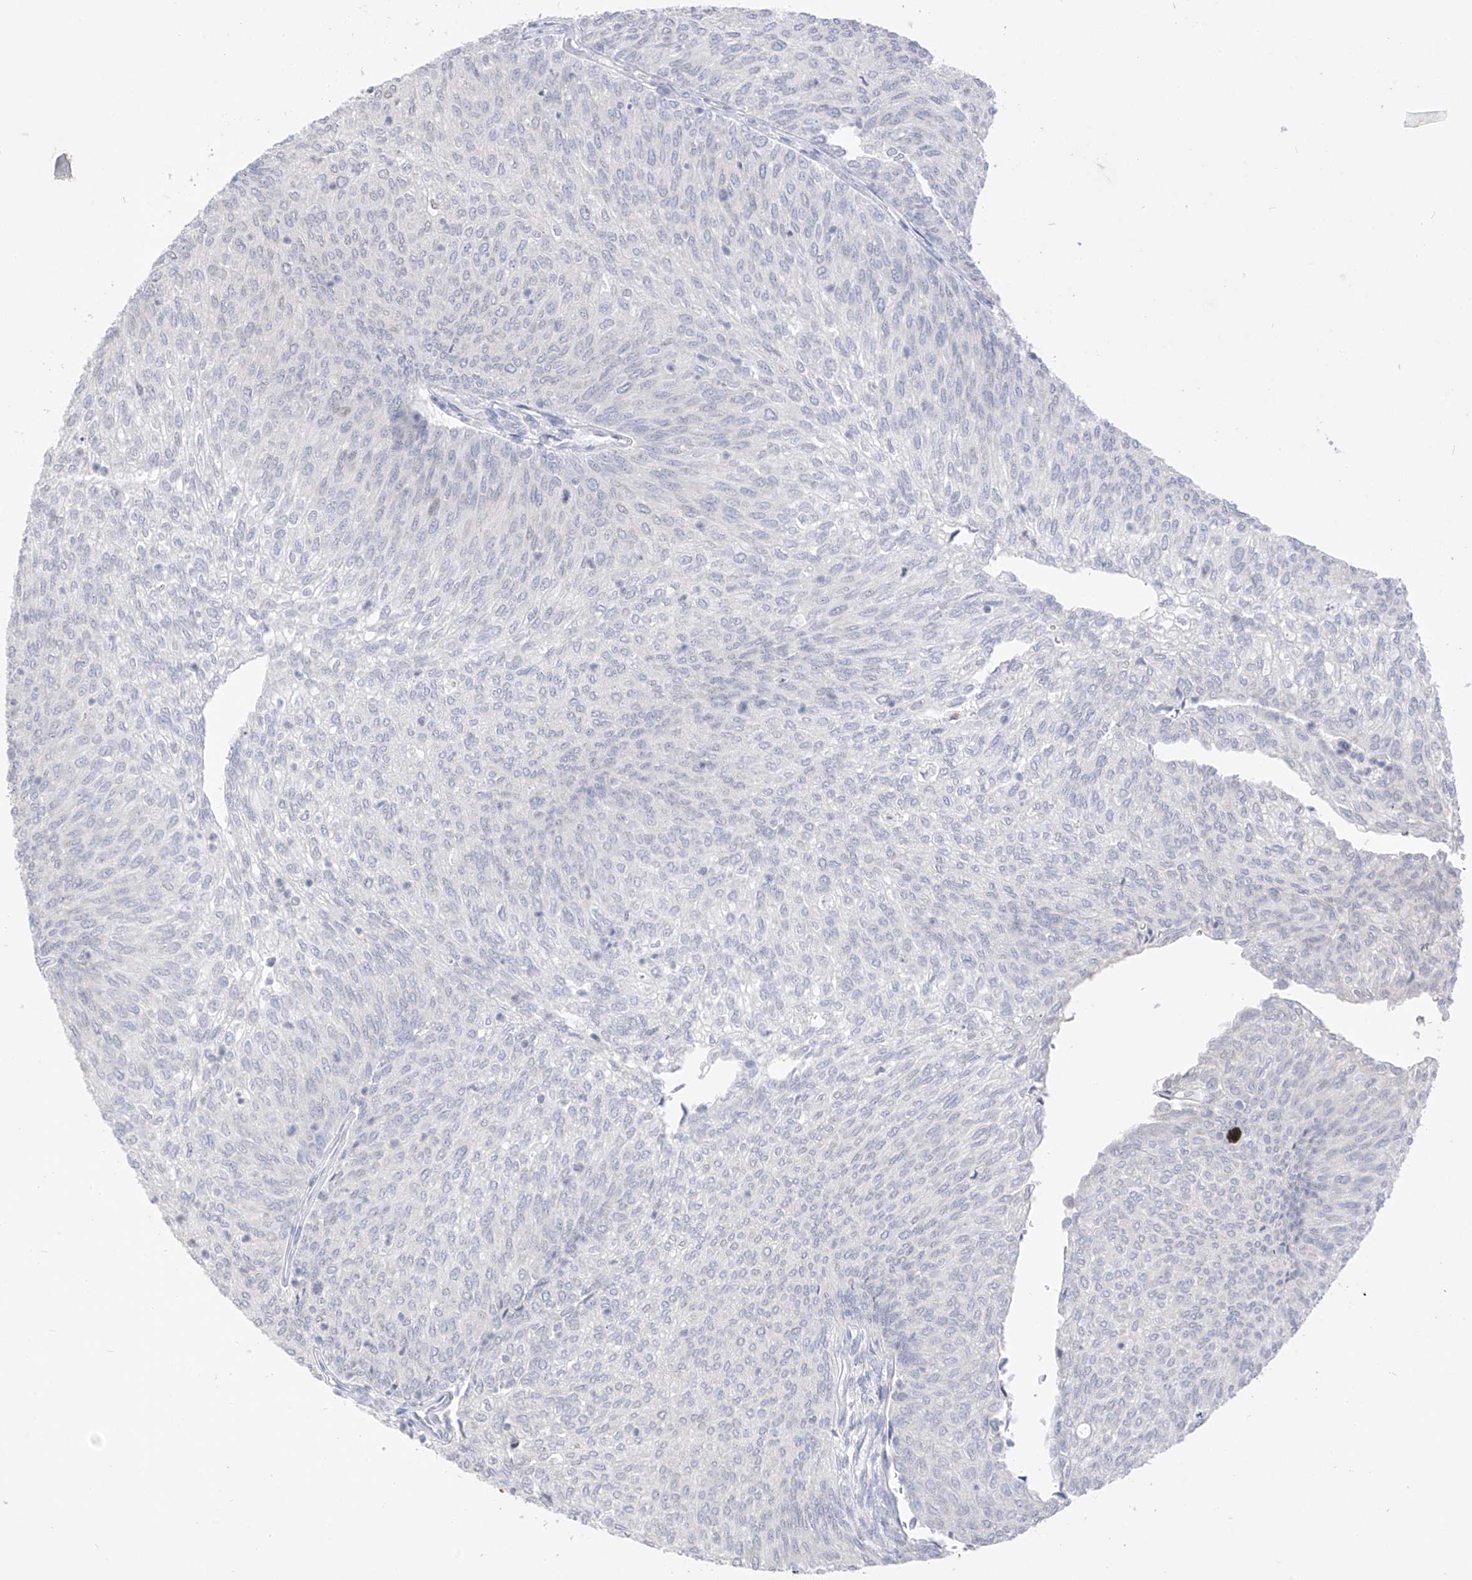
{"staining": {"intensity": "negative", "quantity": "none", "location": "none"}, "tissue": "urothelial cancer", "cell_type": "Tumor cells", "image_type": "cancer", "snomed": [{"axis": "morphology", "description": "Urothelial carcinoma, Low grade"}, {"axis": "topography", "description": "Urinary bladder"}], "caption": "This is an IHC image of low-grade urothelial carcinoma. There is no positivity in tumor cells.", "gene": "BARX2", "patient": {"sex": "female", "age": 79}}